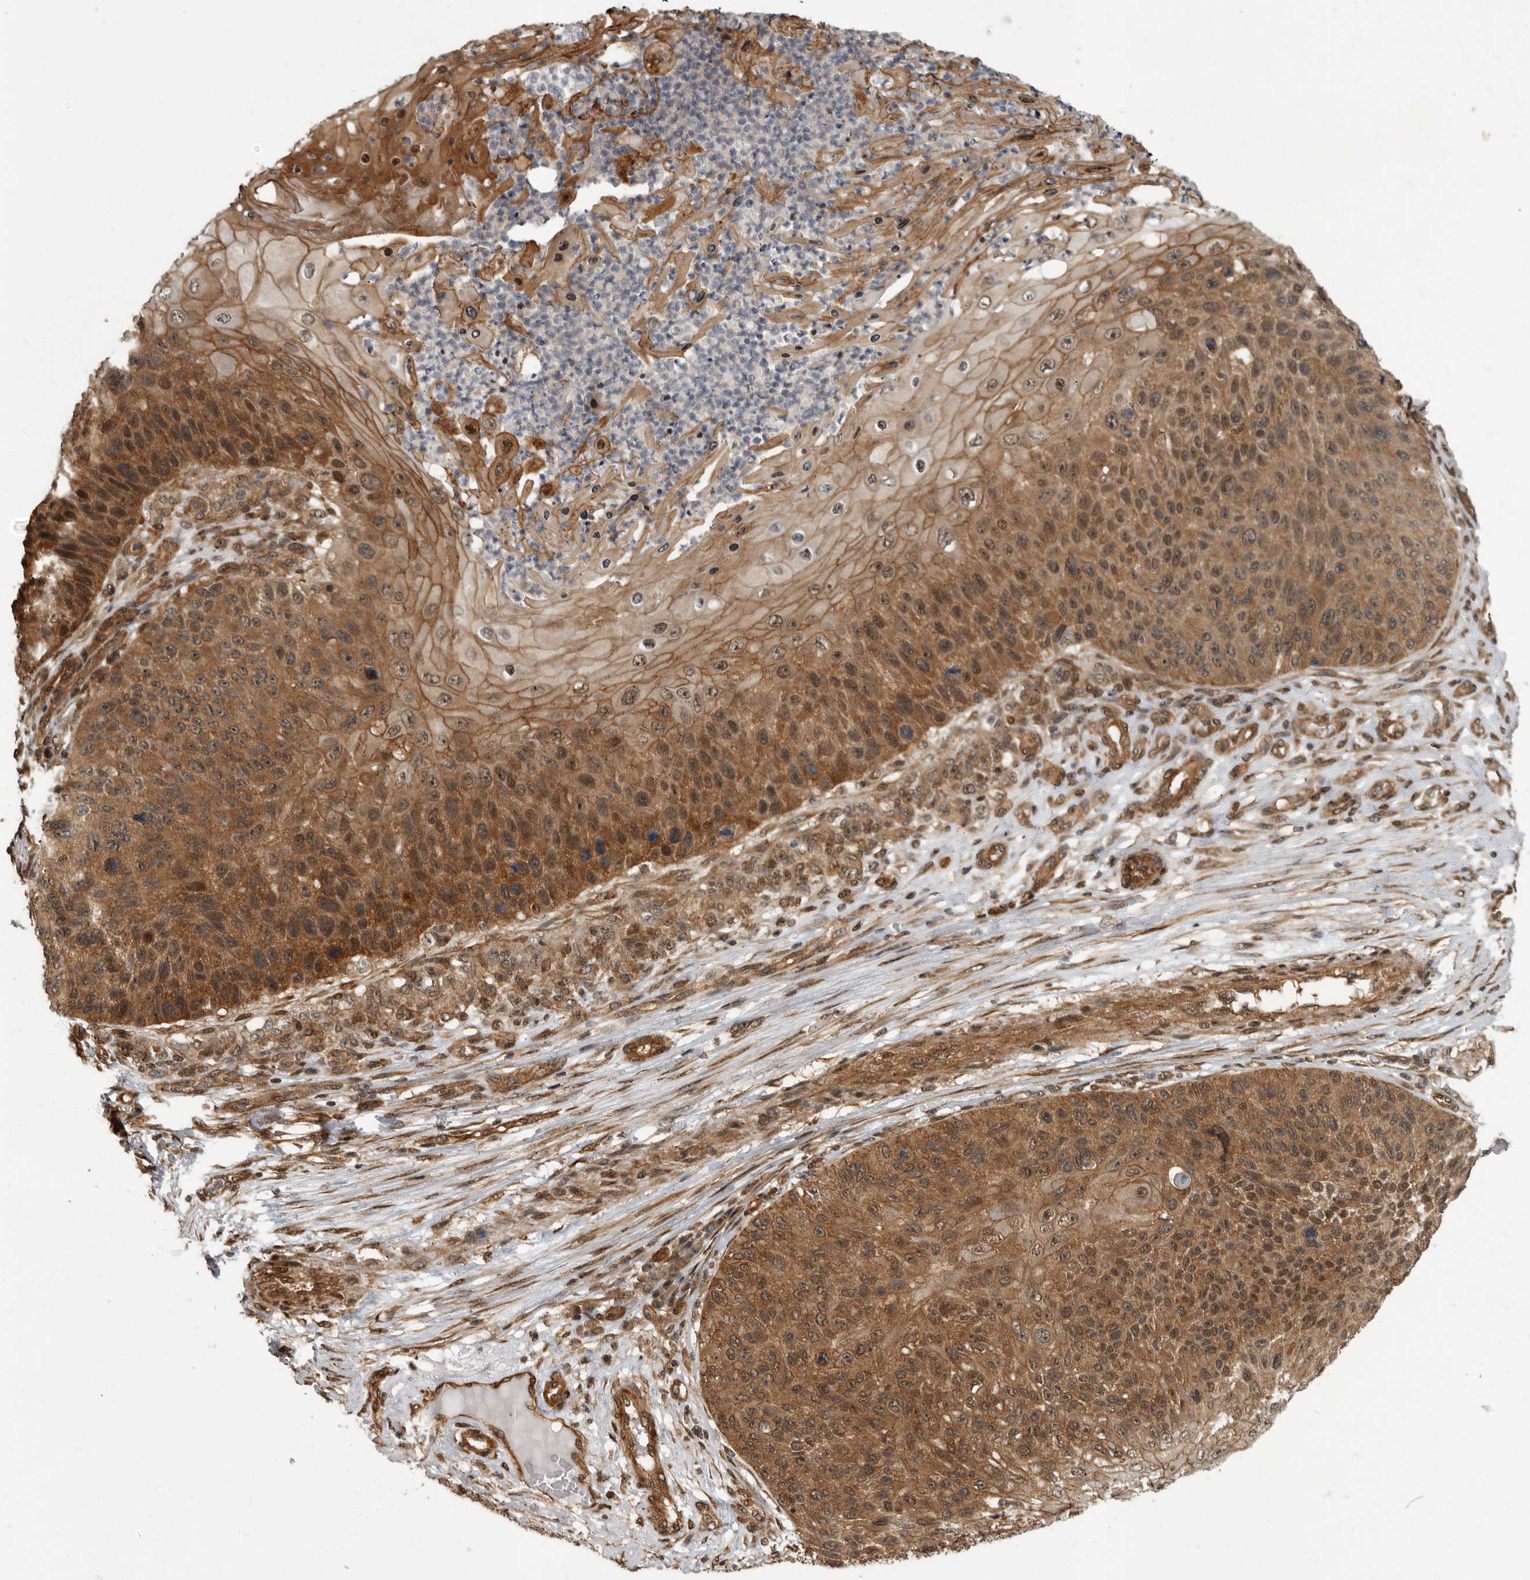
{"staining": {"intensity": "moderate", "quantity": ">75%", "location": "cytoplasmic/membranous,nuclear"}, "tissue": "skin cancer", "cell_type": "Tumor cells", "image_type": "cancer", "snomed": [{"axis": "morphology", "description": "Squamous cell carcinoma, NOS"}, {"axis": "topography", "description": "Skin"}], "caption": "Immunohistochemical staining of human squamous cell carcinoma (skin) demonstrates medium levels of moderate cytoplasmic/membranous and nuclear expression in about >75% of tumor cells.", "gene": "VPS50", "patient": {"sex": "female", "age": 88}}